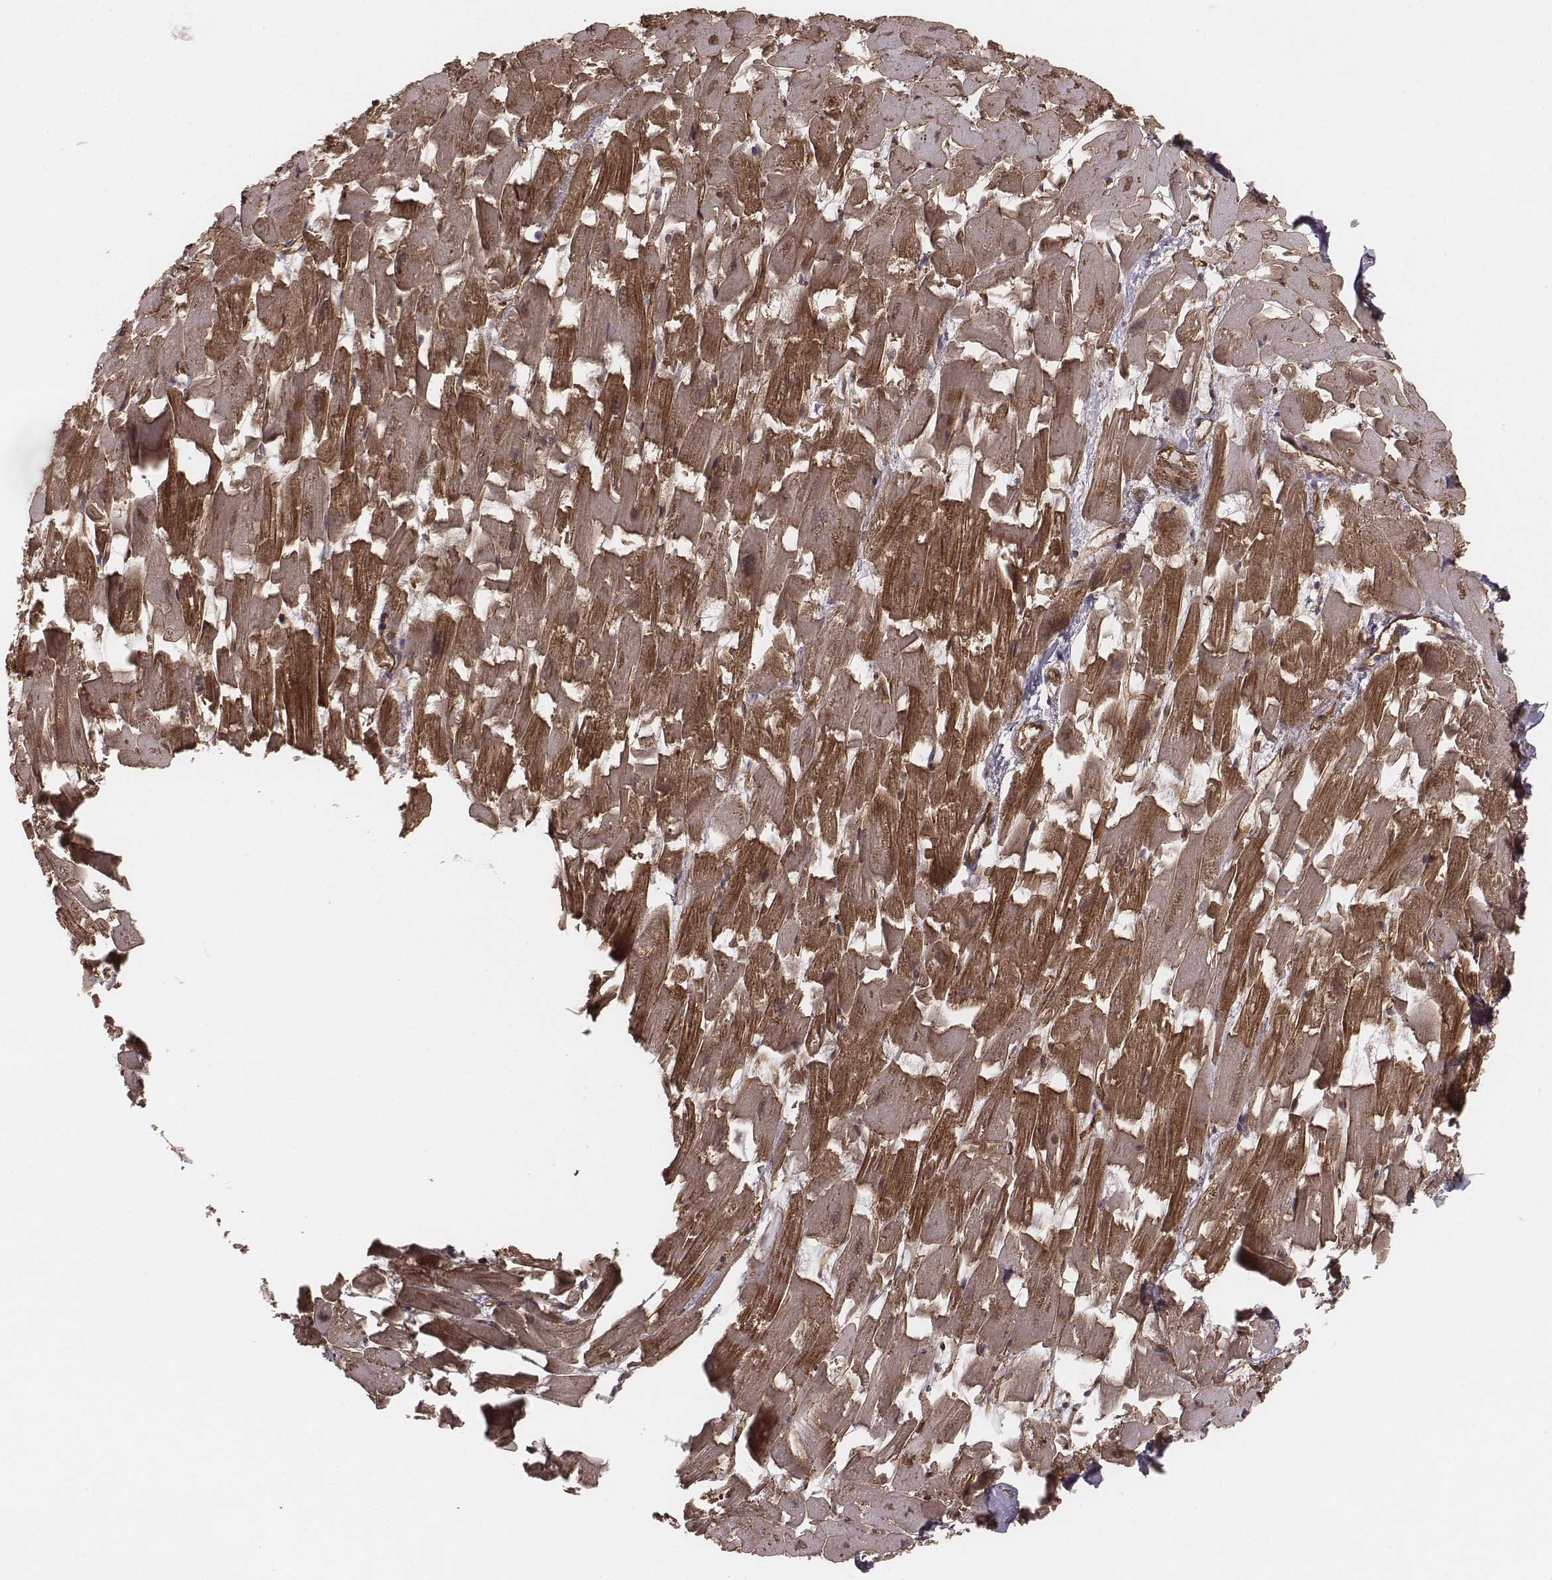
{"staining": {"intensity": "strong", "quantity": ">75%", "location": "cytoplasmic/membranous"}, "tissue": "heart muscle", "cell_type": "Cardiomyocytes", "image_type": "normal", "snomed": [{"axis": "morphology", "description": "Normal tissue, NOS"}, {"axis": "topography", "description": "Heart"}], "caption": "Strong cytoplasmic/membranous expression is present in about >75% of cardiomyocytes in benign heart muscle.", "gene": "PALMD", "patient": {"sex": "female", "age": 64}}